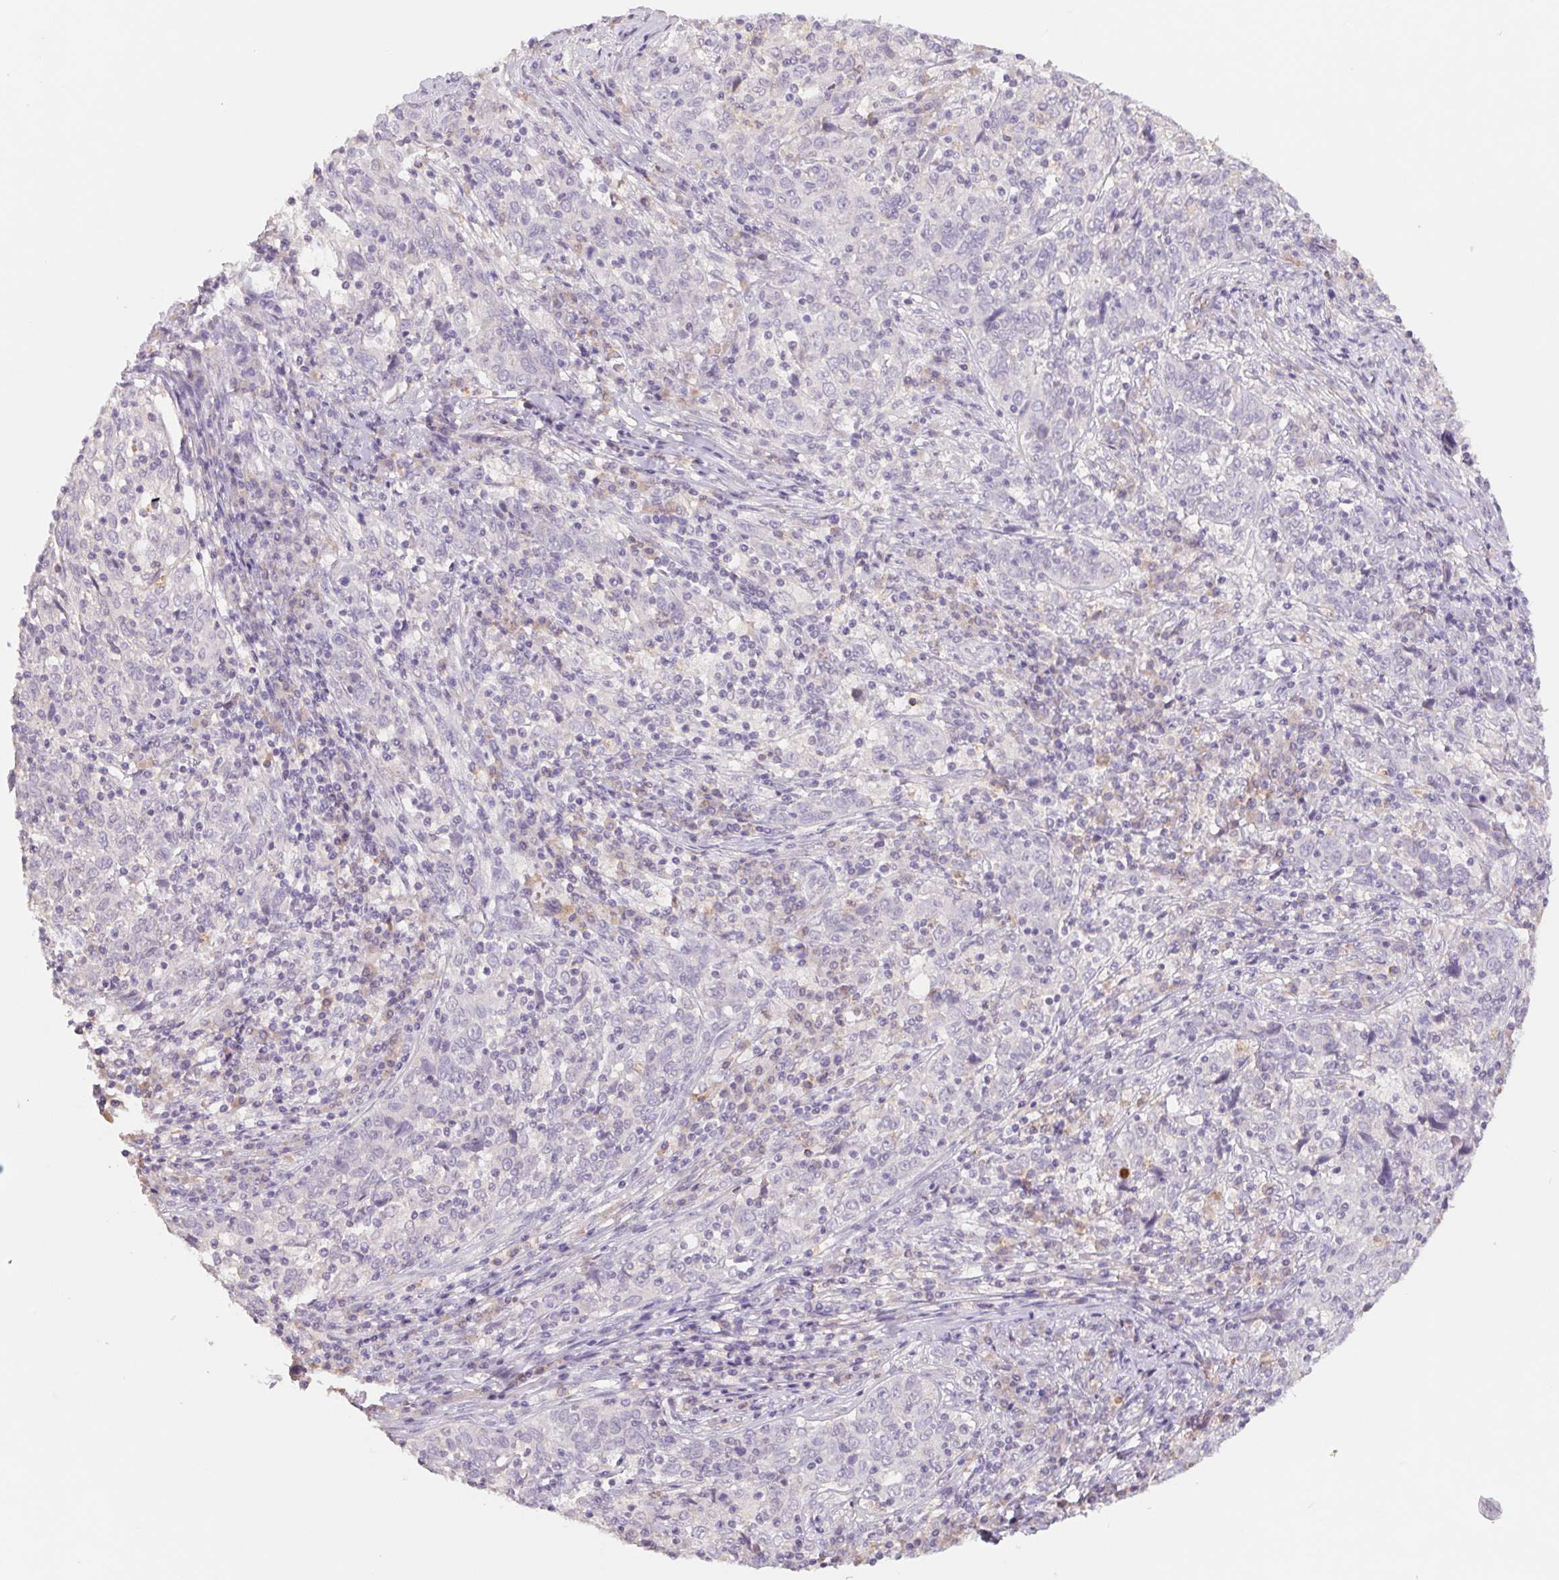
{"staining": {"intensity": "negative", "quantity": "none", "location": "none"}, "tissue": "cervical cancer", "cell_type": "Tumor cells", "image_type": "cancer", "snomed": [{"axis": "morphology", "description": "Squamous cell carcinoma, NOS"}, {"axis": "topography", "description": "Cervix"}], "caption": "Tumor cells are negative for brown protein staining in cervical squamous cell carcinoma. (DAB (3,3'-diaminobenzidine) immunohistochemistry visualized using brightfield microscopy, high magnification).", "gene": "PNMA8B", "patient": {"sex": "female", "age": 46}}